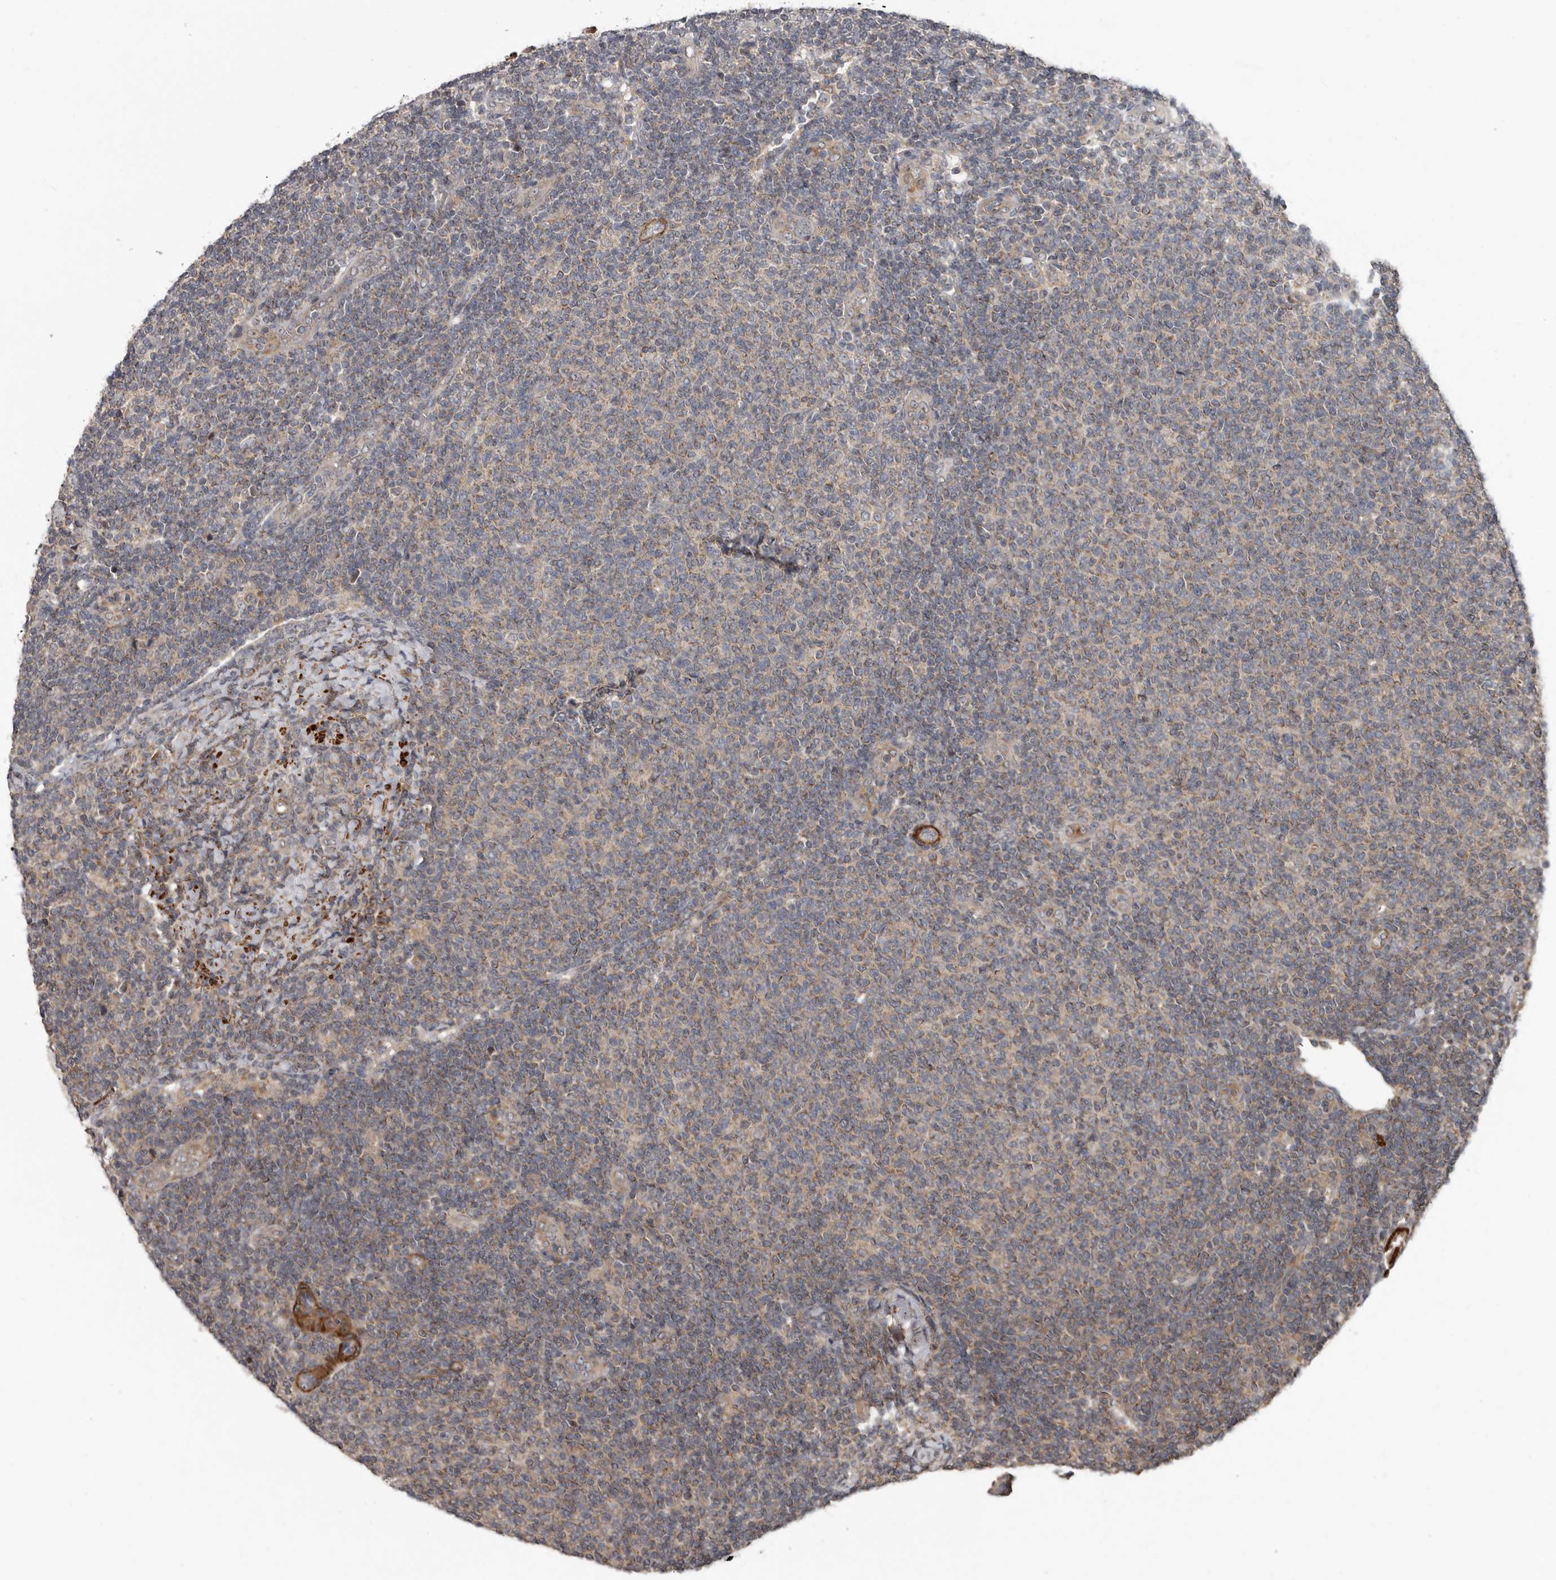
{"staining": {"intensity": "weak", "quantity": "25%-75%", "location": "cytoplasmic/membranous"}, "tissue": "lymphoma", "cell_type": "Tumor cells", "image_type": "cancer", "snomed": [{"axis": "morphology", "description": "Malignant lymphoma, non-Hodgkin's type, Low grade"}, {"axis": "topography", "description": "Lymph node"}], "caption": "Immunohistochemistry photomicrograph of human lymphoma stained for a protein (brown), which reveals low levels of weak cytoplasmic/membranous positivity in approximately 25%-75% of tumor cells.", "gene": "FGFR4", "patient": {"sex": "male", "age": 66}}